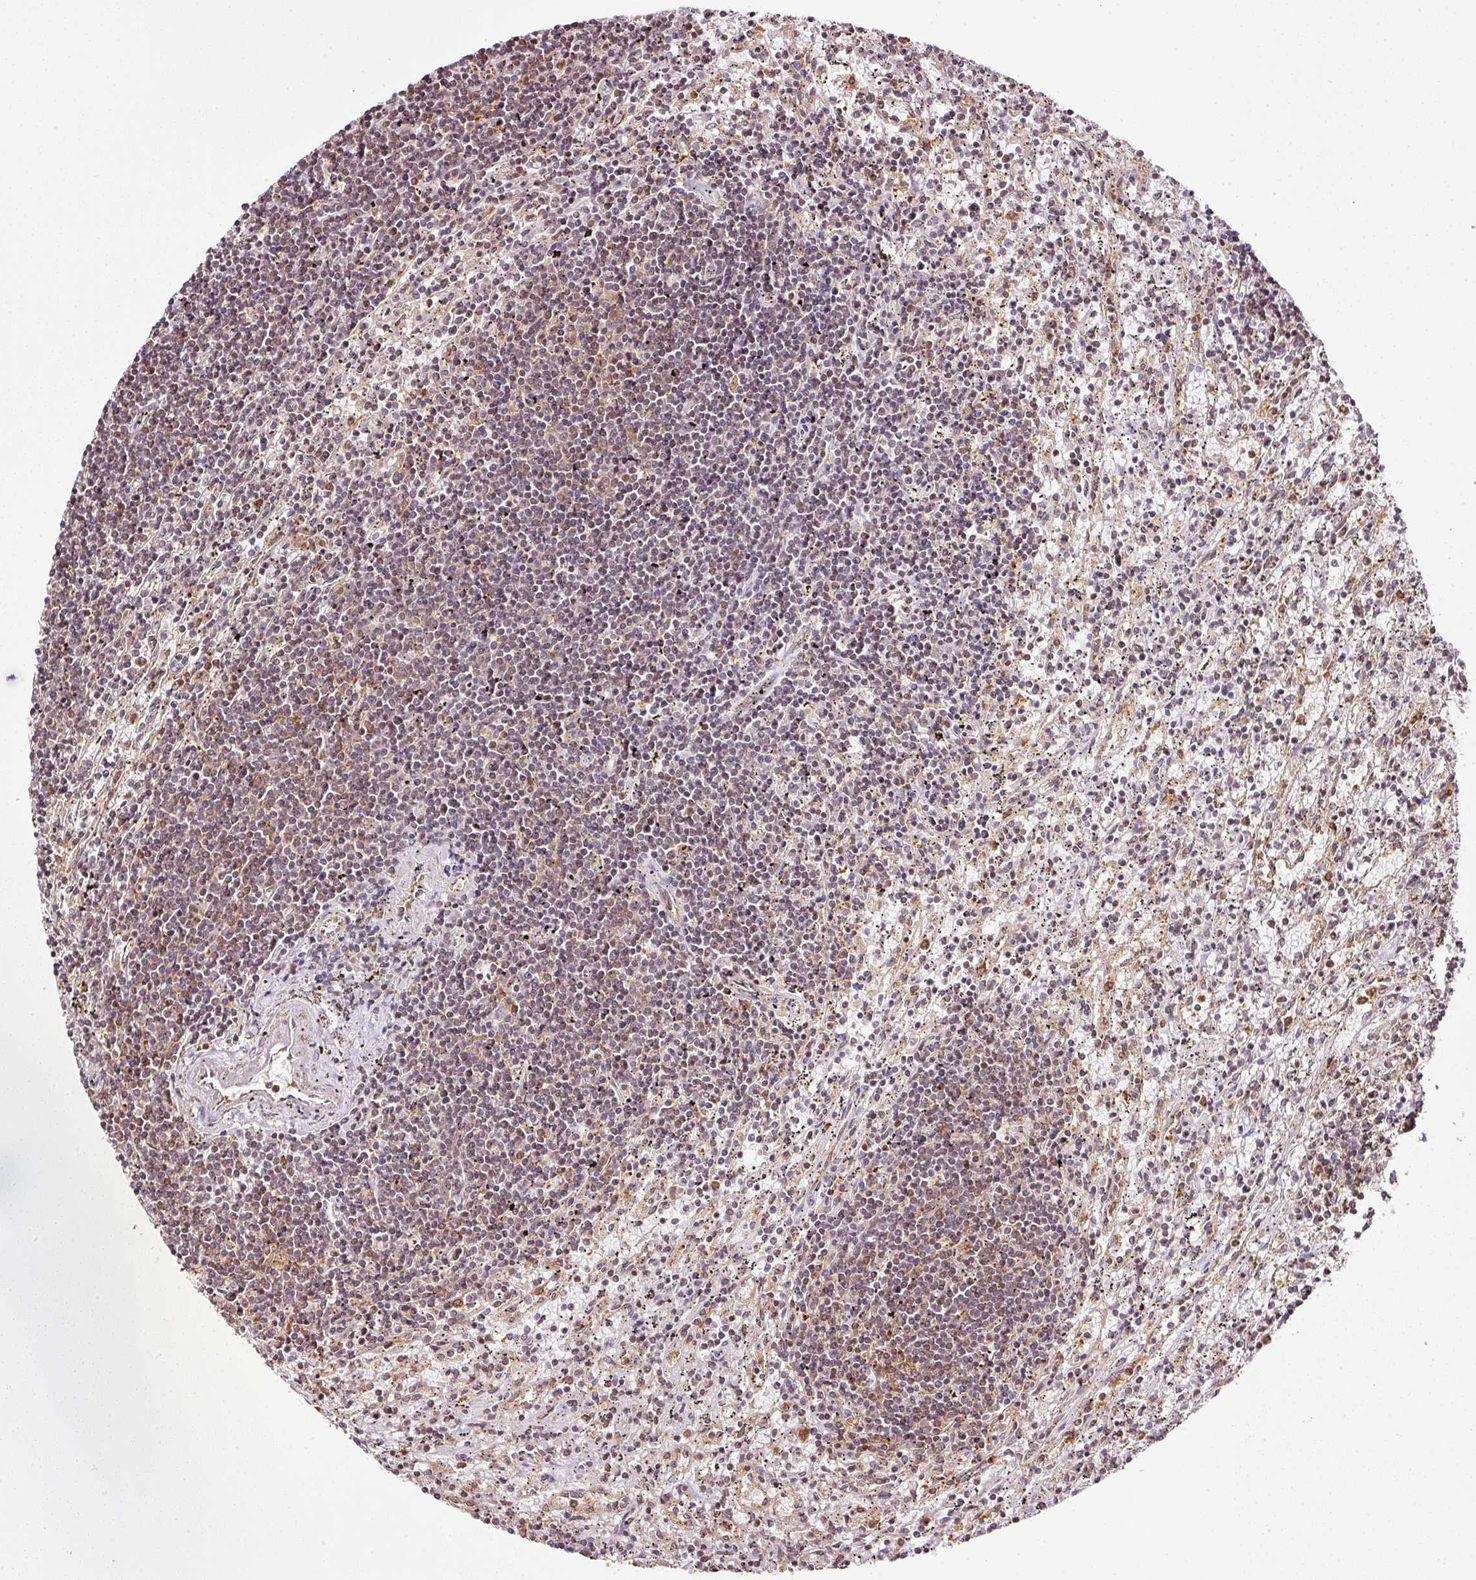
{"staining": {"intensity": "weak", "quantity": "<25%", "location": "cytoplasmic/membranous,nuclear"}, "tissue": "lymphoma", "cell_type": "Tumor cells", "image_type": "cancer", "snomed": [{"axis": "morphology", "description": "Malignant lymphoma, non-Hodgkin's type, Low grade"}, {"axis": "topography", "description": "Spleen"}], "caption": "Immunohistochemistry micrograph of human low-grade malignant lymphoma, non-Hodgkin's type stained for a protein (brown), which exhibits no positivity in tumor cells.", "gene": "SCNM1", "patient": {"sex": "male", "age": 76}}